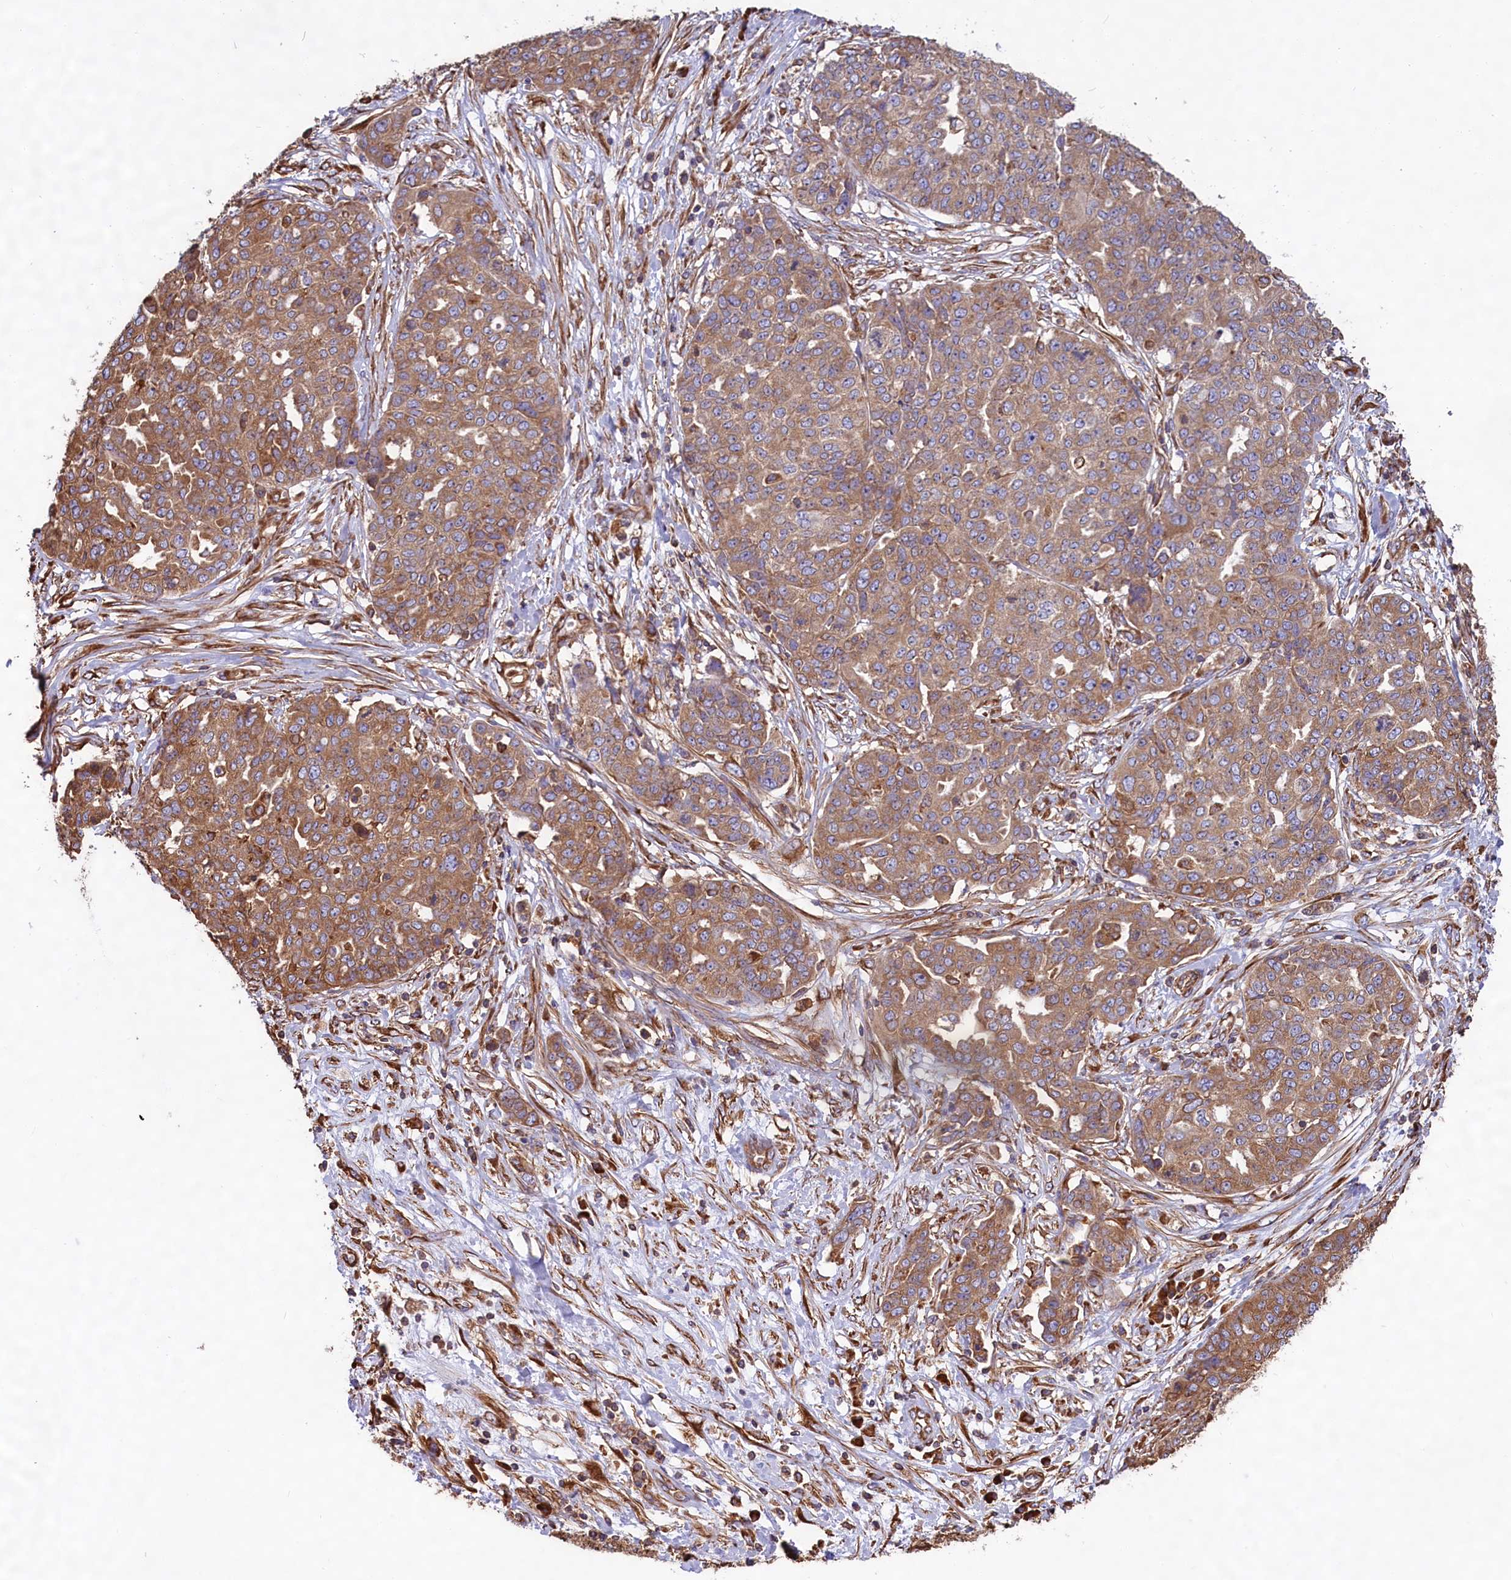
{"staining": {"intensity": "moderate", "quantity": ">75%", "location": "cytoplasmic/membranous"}, "tissue": "ovarian cancer", "cell_type": "Tumor cells", "image_type": "cancer", "snomed": [{"axis": "morphology", "description": "Cystadenocarcinoma, serous, NOS"}, {"axis": "topography", "description": "Soft tissue"}, {"axis": "topography", "description": "Ovary"}], "caption": "Ovarian serous cystadenocarcinoma stained with immunohistochemistry (IHC) demonstrates moderate cytoplasmic/membranous expression in approximately >75% of tumor cells.", "gene": "GYS1", "patient": {"sex": "female", "age": 57}}